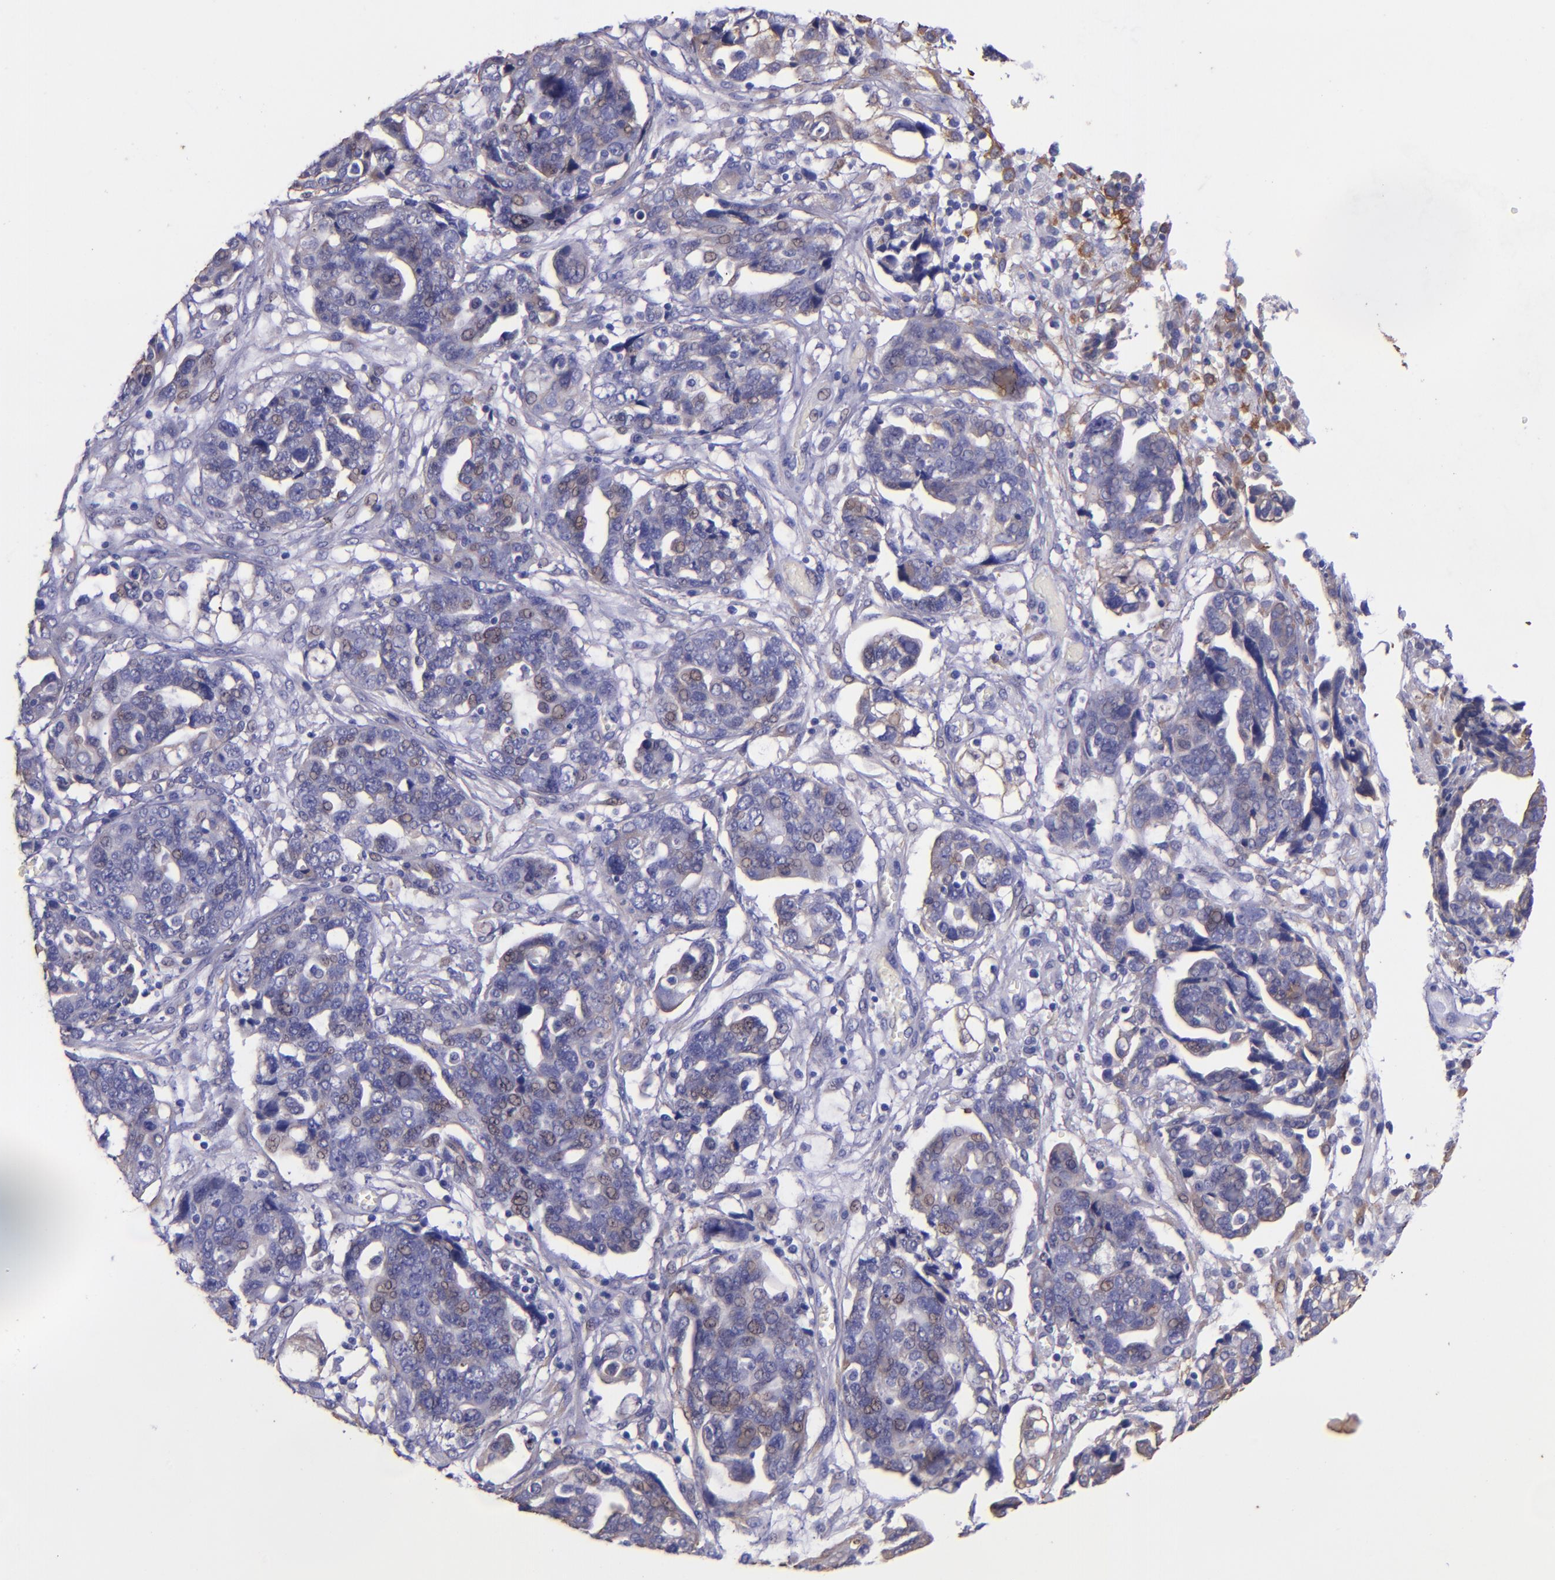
{"staining": {"intensity": "negative", "quantity": "none", "location": "none"}, "tissue": "ovarian cancer", "cell_type": "Tumor cells", "image_type": "cancer", "snomed": [{"axis": "morphology", "description": "Normal tissue, NOS"}, {"axis": "morphology", "description": "Cystadenocarcinoma, serous, NOS"}, {"axis": "topography", "description": "Fallopian tube"}, {"axis": "topography", "description": "Ovary"}], "caption": "Human ovarian serous cystadenocarcinoma stained for a protein using immunohistochemistry (IHC) exhibits no positivity in tumor cells.", "gene": "KRT4", "patient": {"sex": "female", "age": 56}}